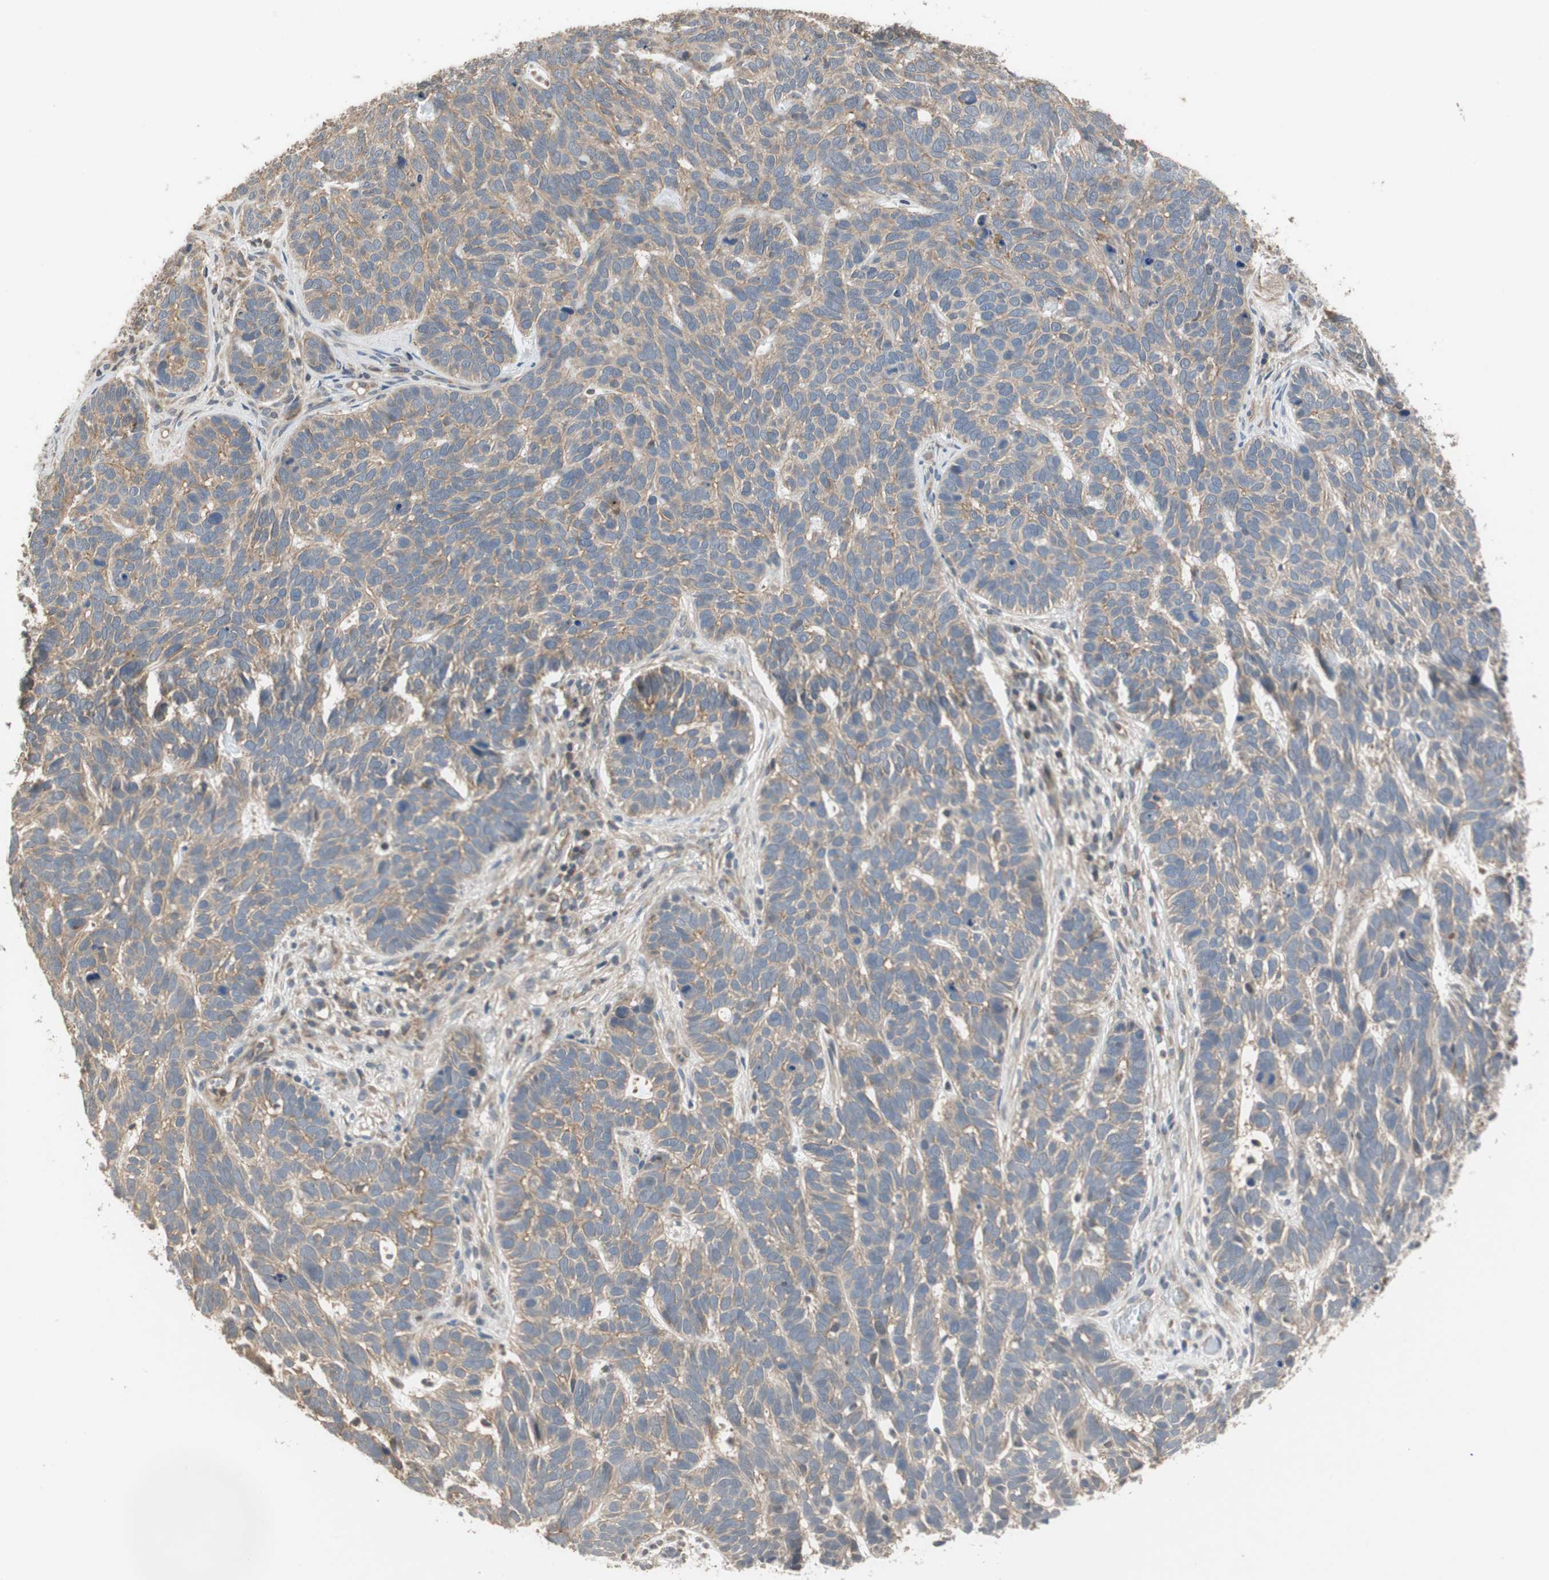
{"staining": {"intensity": "moderate", "quantity": ">75%", "location": "cytoplasmic/membranous"}, "tissue": "skin cancer", "cell_type": "Tumor cells", "image_type": "cancer", "snomed": [{"axis": "morphology", "description": "Basal cell carcinoma"}, {"axis": "topography", "description": "Skin"}], "caption": "Skin cancer (basal cell carcinoma) stained with a brown dye reveals moderate cytoplasmic/membranous positive staining in about >75% of tumor cells.", "gene": "MAP4K2", "patient": {"sex": "male", "age": 87}}